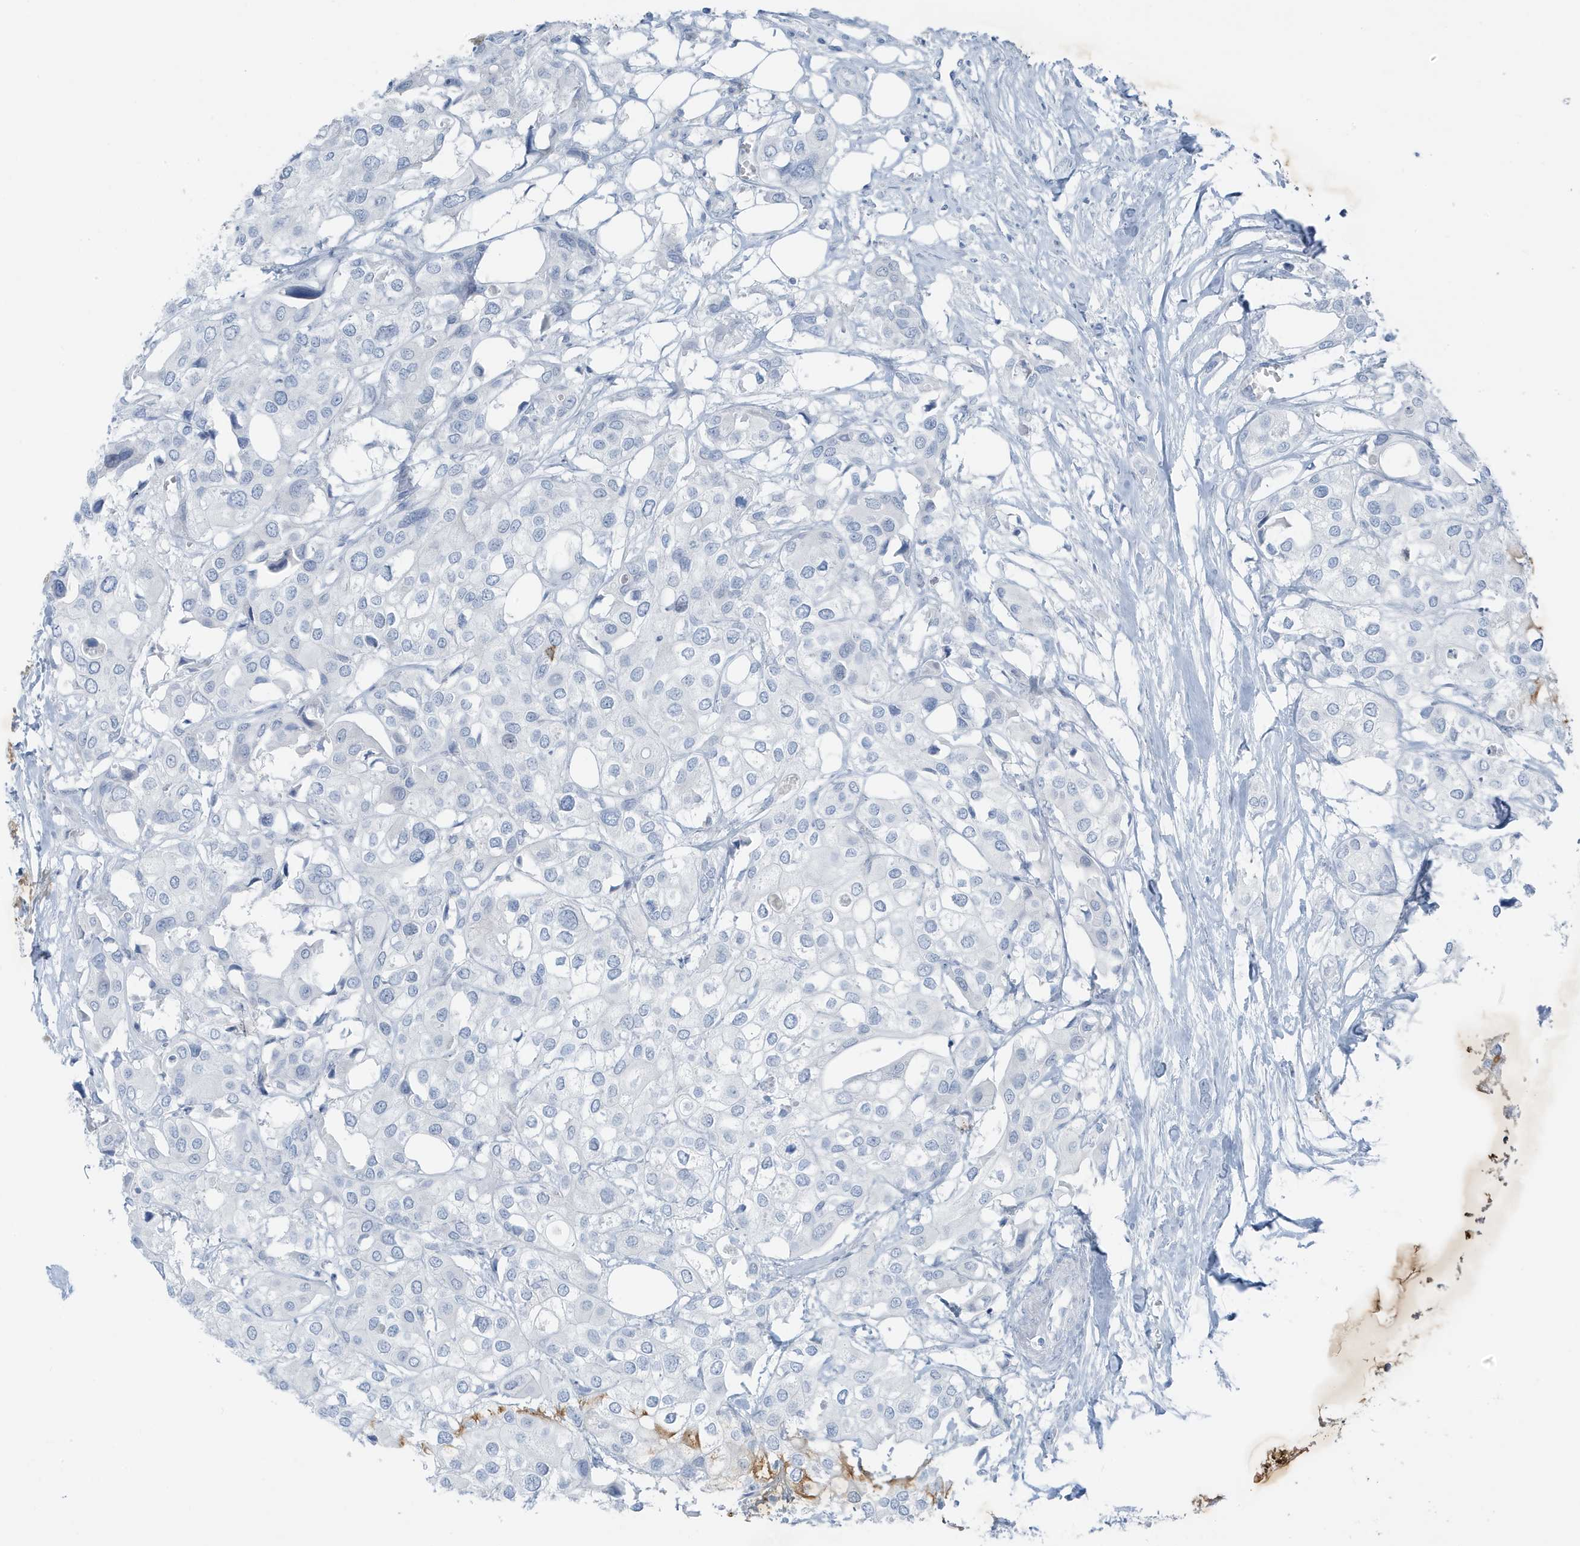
{"staining": {"intensity": "negative", "quantity": "none", "location": "none"}, "tissue": "urothelial cancer", "cell_type": "Tumor cells", "image_type": "cancer", "snomed": [{"axis": "morphology", "description": "Urothelial carcinoma, High grade"}, {"axis": "topography", "description": "Urinary bladder"}], "caption": "Immunohistochemical staining of human urothelial cancer exhibits no significant staining in tumor cells. (DAB IHC visualized using brightfield microscopy, high magnification).", "gene": "ZFP64", "patient": {"sex": "male", "age": 64}}